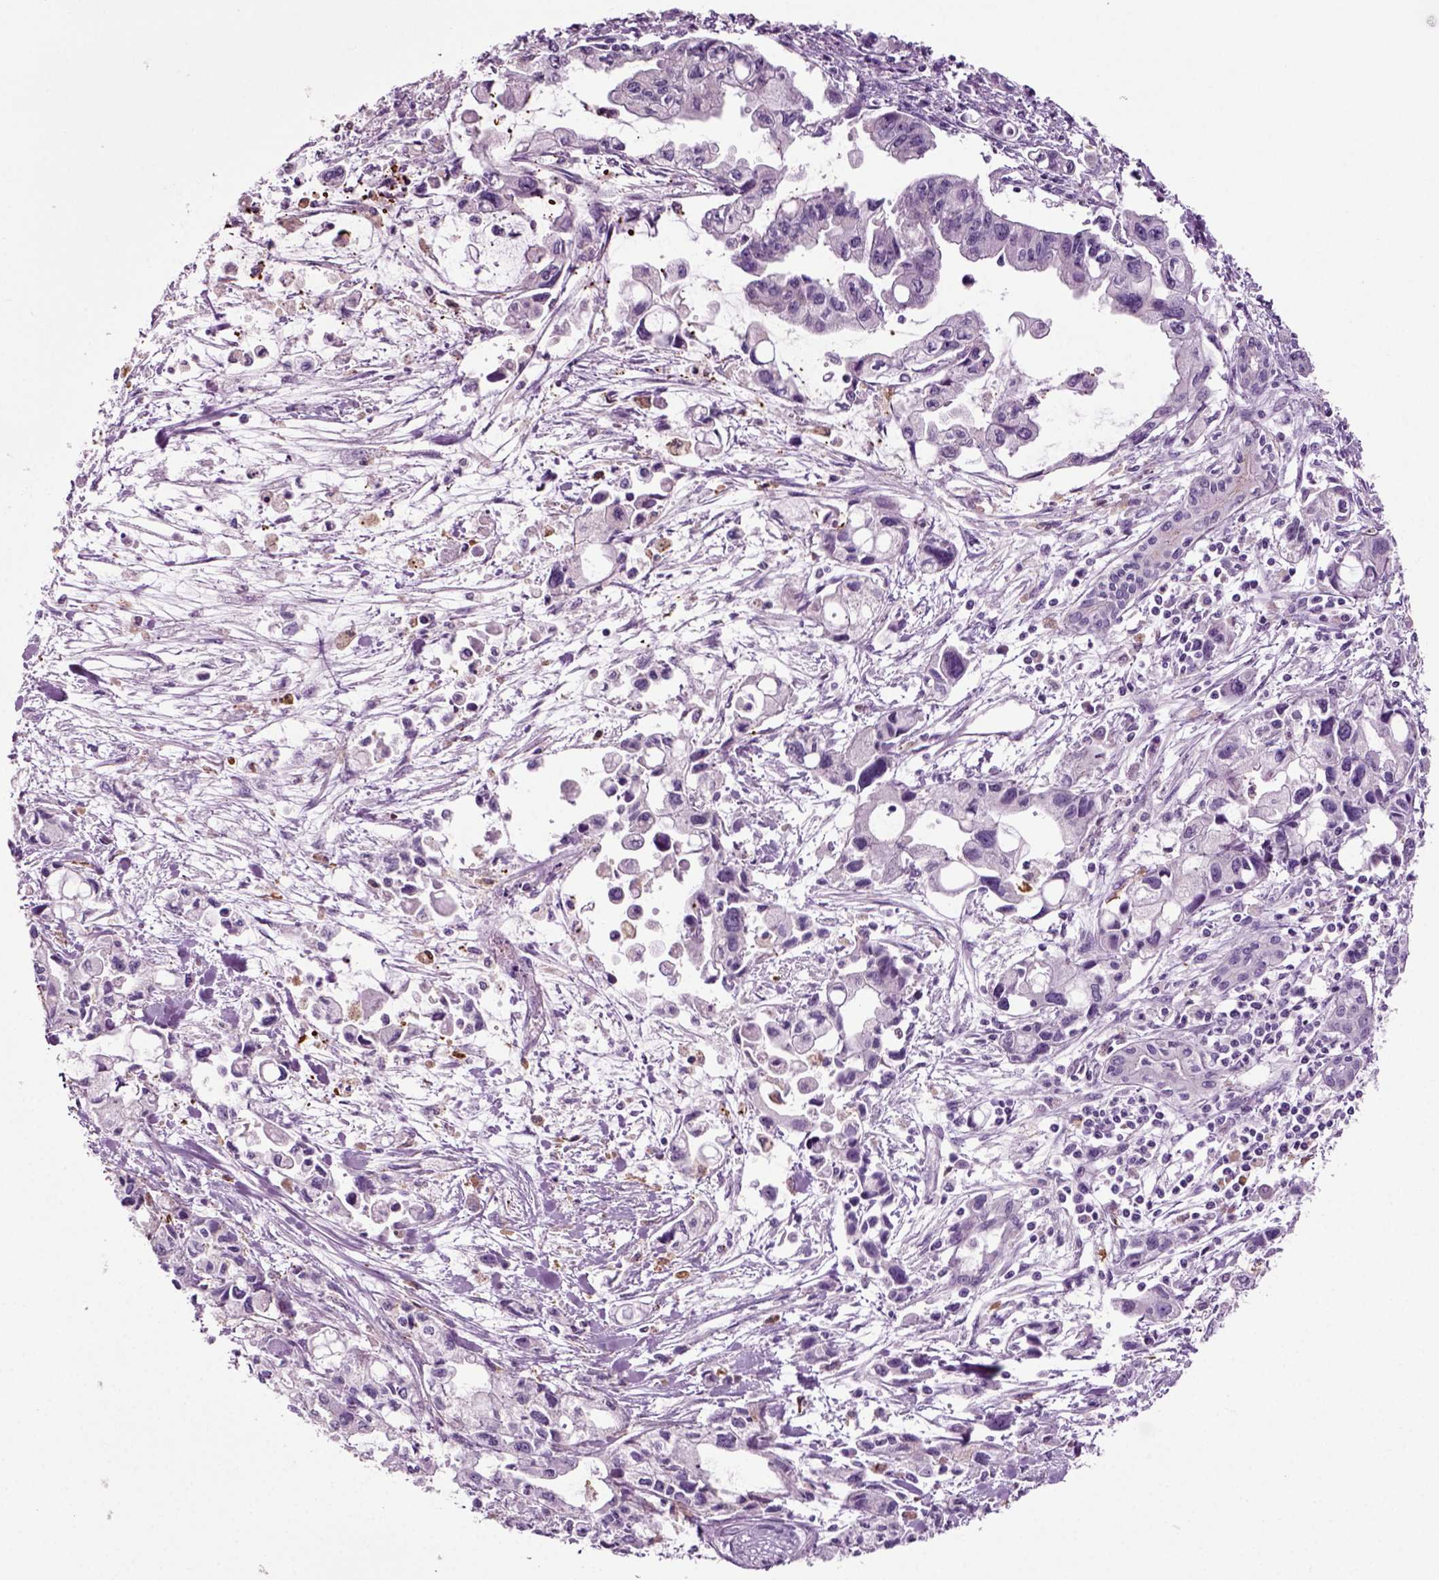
{"staining": {"intensity": "negative", "quantity": "none", "location": "none"}, "tissue": "pancreatic cancer", "cell_type": "Tumor cells", "image_type": "cancer", "snomed": [{"axis": "morphology", "description": "Adenocarcinoma, NOS"}, {"axis": "topography", "description": "Pancreas"}], "caption": "This is a image of IHC staining of pancreatic cancer, which shows no positivity in tumor cells.", "gene": "DNAH10", "patient": {"sex": "female", "age": 61}}